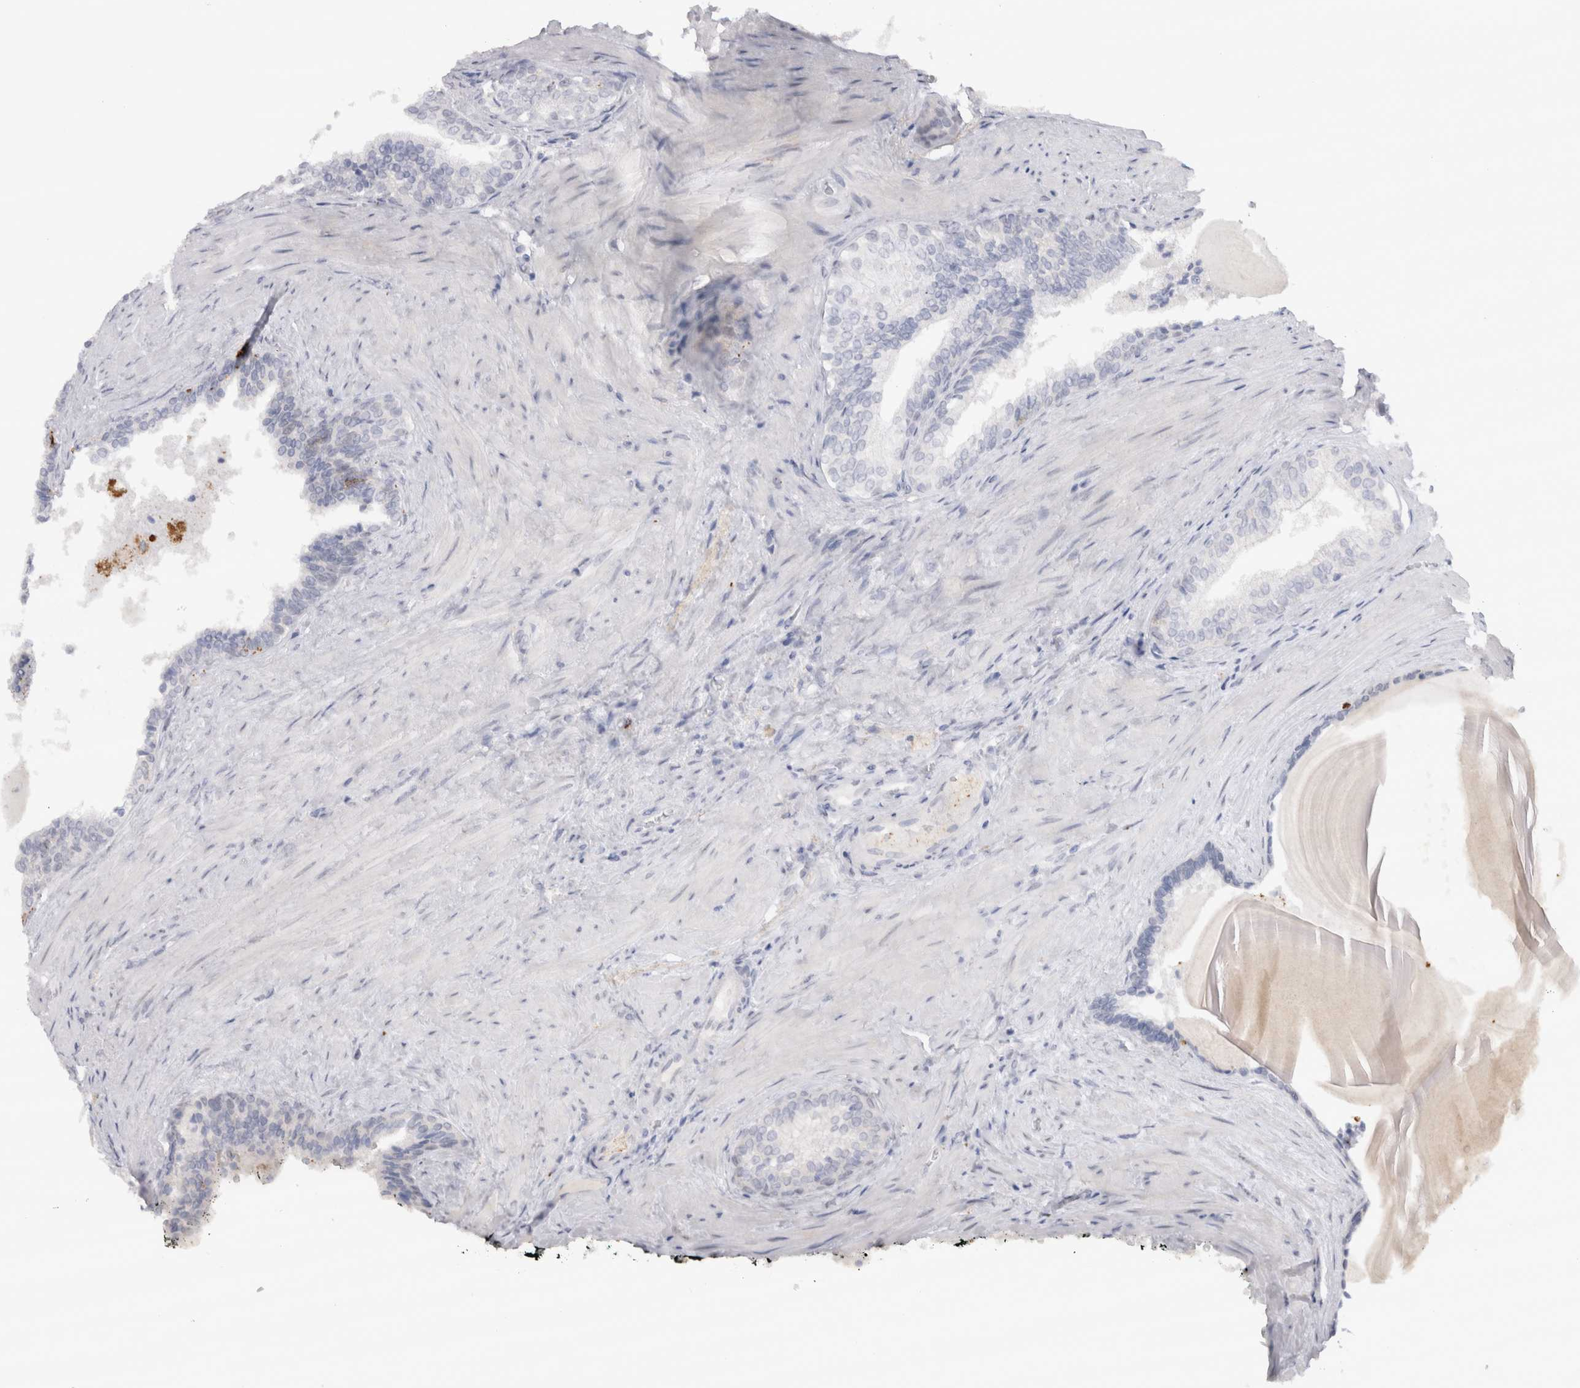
{"staining": {"intensity": "negative", "quantity": "none", "location": "none"}, "tissue": "prostate cancer", "cell_type": "Tumor cells", "image_type": "cancer", "snomed": [{"axis": "morphology", "description": "Adenocarcinoma, Low grade"}, {"axis": "topography", "description": "Prostate"}], "caption": "A high-resolution histopathology image shows immunohistochemistry (IHC) staining of low-grade adenocarcinoma (prostate), which reveals no significant expression in tumor cells. Nuclei are stained in blue.", "gene": "CDH17", "patient": {"sex": "male", "age": 60}}